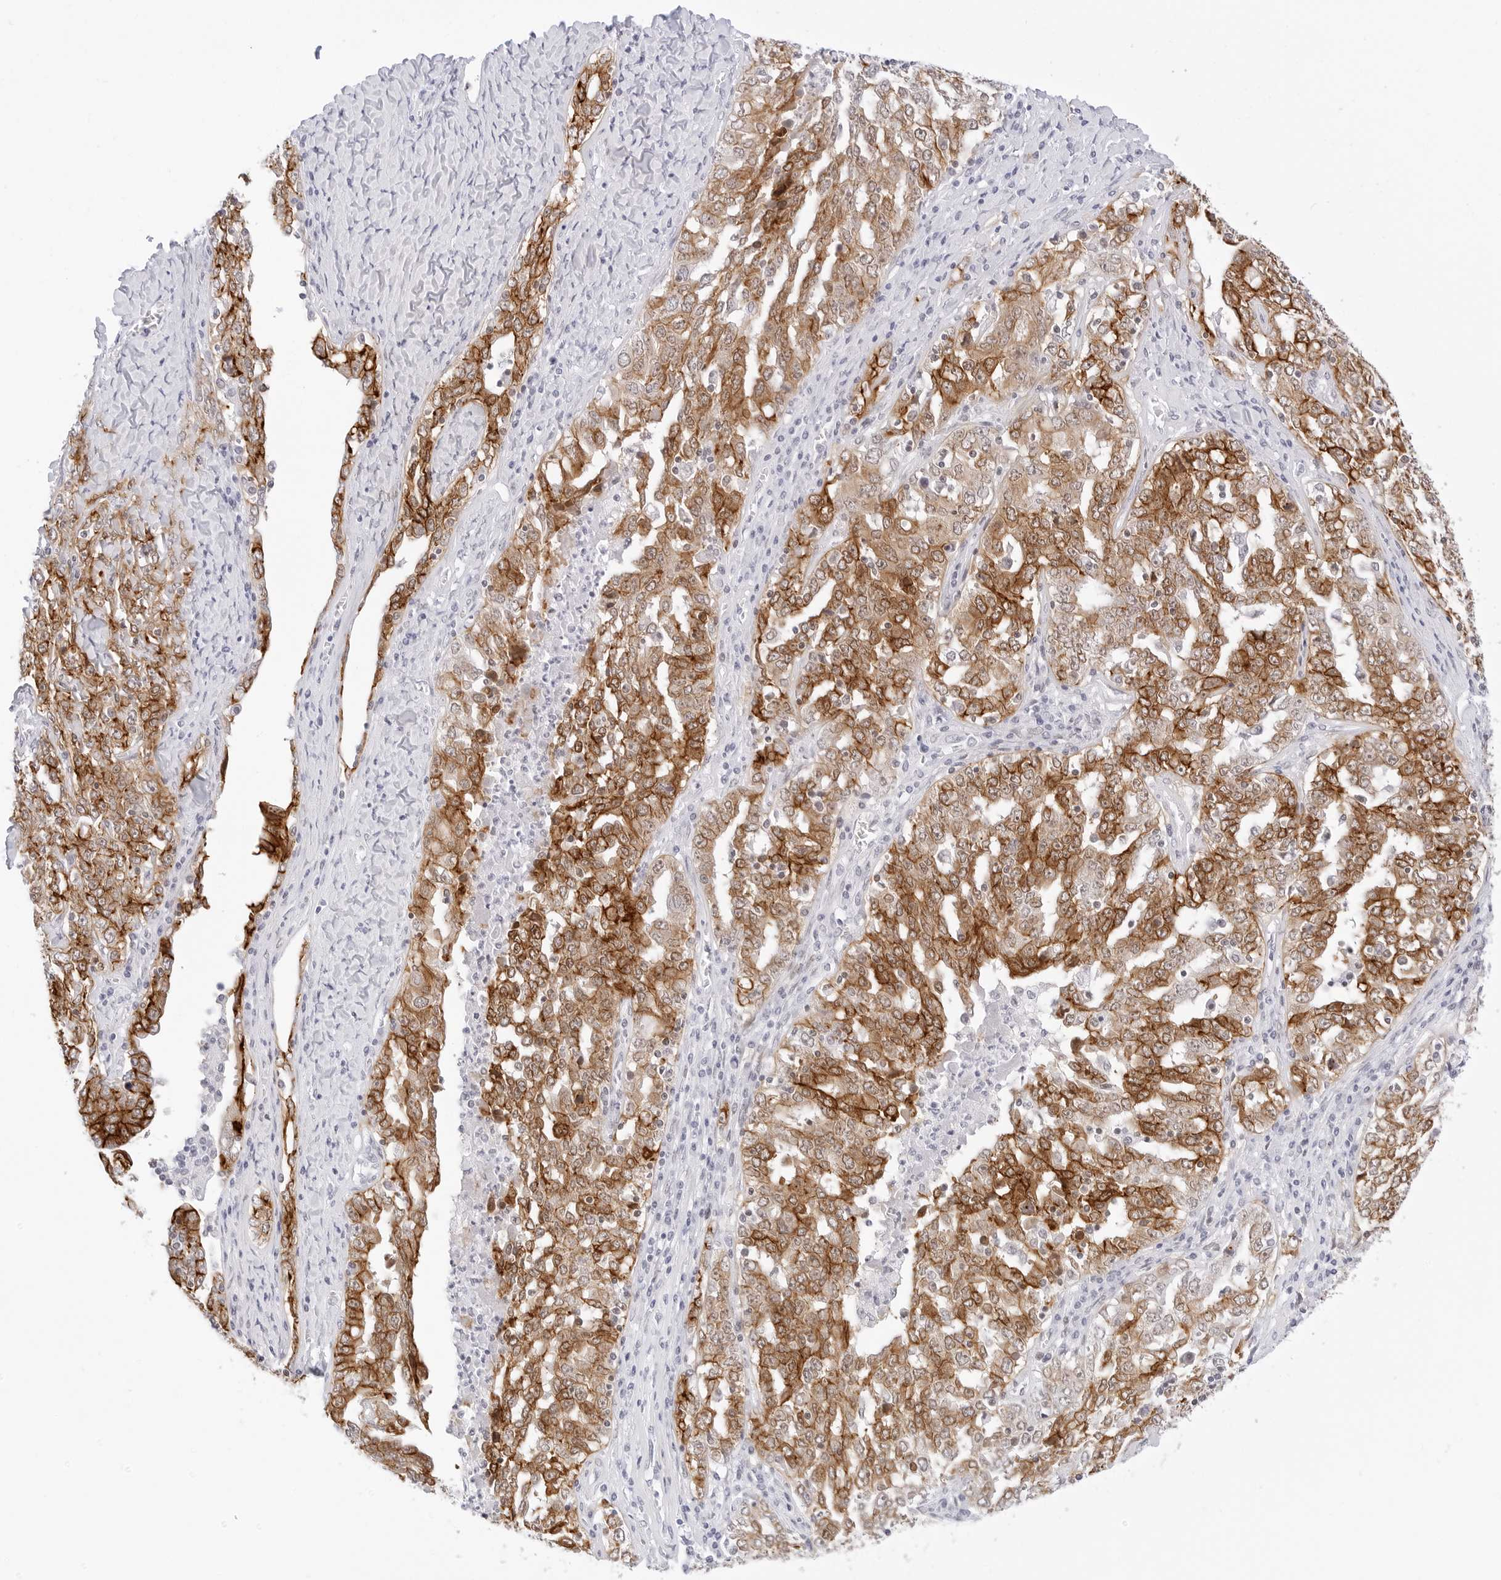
{"staining": {"intensity": "moderate", "quantity": ">75%", "location": "cytoplasmic/membranous"}, "tissue": "ovarian cancer", "cell_type": "Tumor cells", "image_type": "cancer", "snomed": [{"axis": "morphology", "description": "Carcinoma, endometroid"}, {"axis": "topography", "description": "Ovary"}], "caption": "A medium amount of moderate cytoplasmic/membranous positivity is seen in about >75% of tumor cells in endometroid carcinoma (ovarian) tissue.", "gene": "CDH1", "patient": {"sex": "female", "age": 62}}